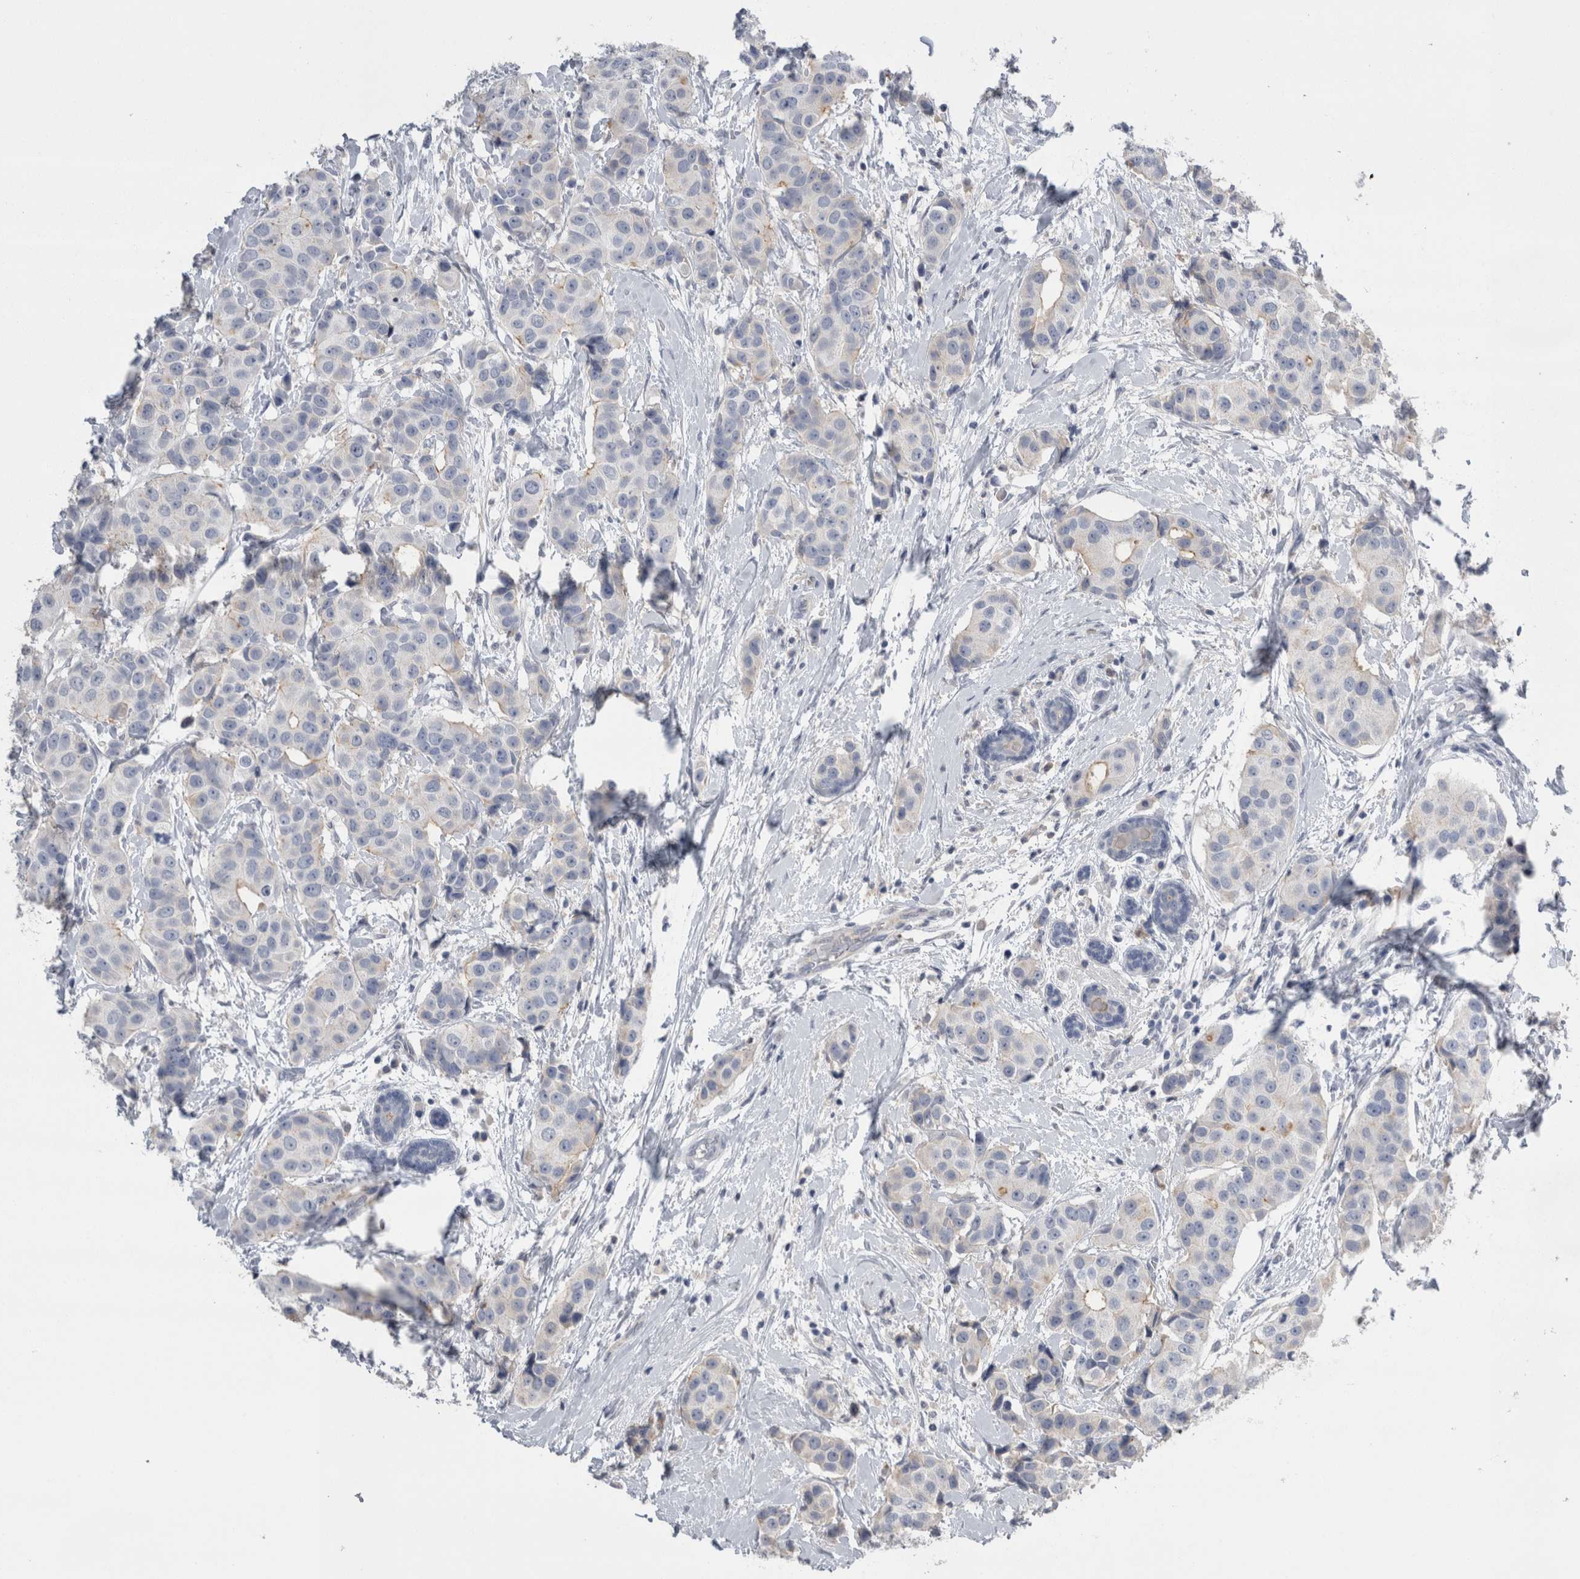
{"staining": {"intensity": "negative", "quantity": "none", "location": "none"}, "tissue": "breast cancer", "cell_type": "Tumor cells", "image_type": "cancer", "snomed": [{"axis": "morphology", "description": "Normal tissue, NOS"}, {"axis": "morphology", "description": "Duct carcinoma"}, {"axis": "topography", "description": "Breast"}], "caption": "An immunohistochemistry image of invasive ductal carcinoma (breast) is shown. There is no staining in tumor cells of invasive ductal carcinoma (breast). The staining was performed using DAB to visualize the protein expression in brown, while the nuclei were stained in blue with hematoxylin (Magnification: 20x).", "gene": "REG1A", "patient": {"sex": "female", "age": 39}}